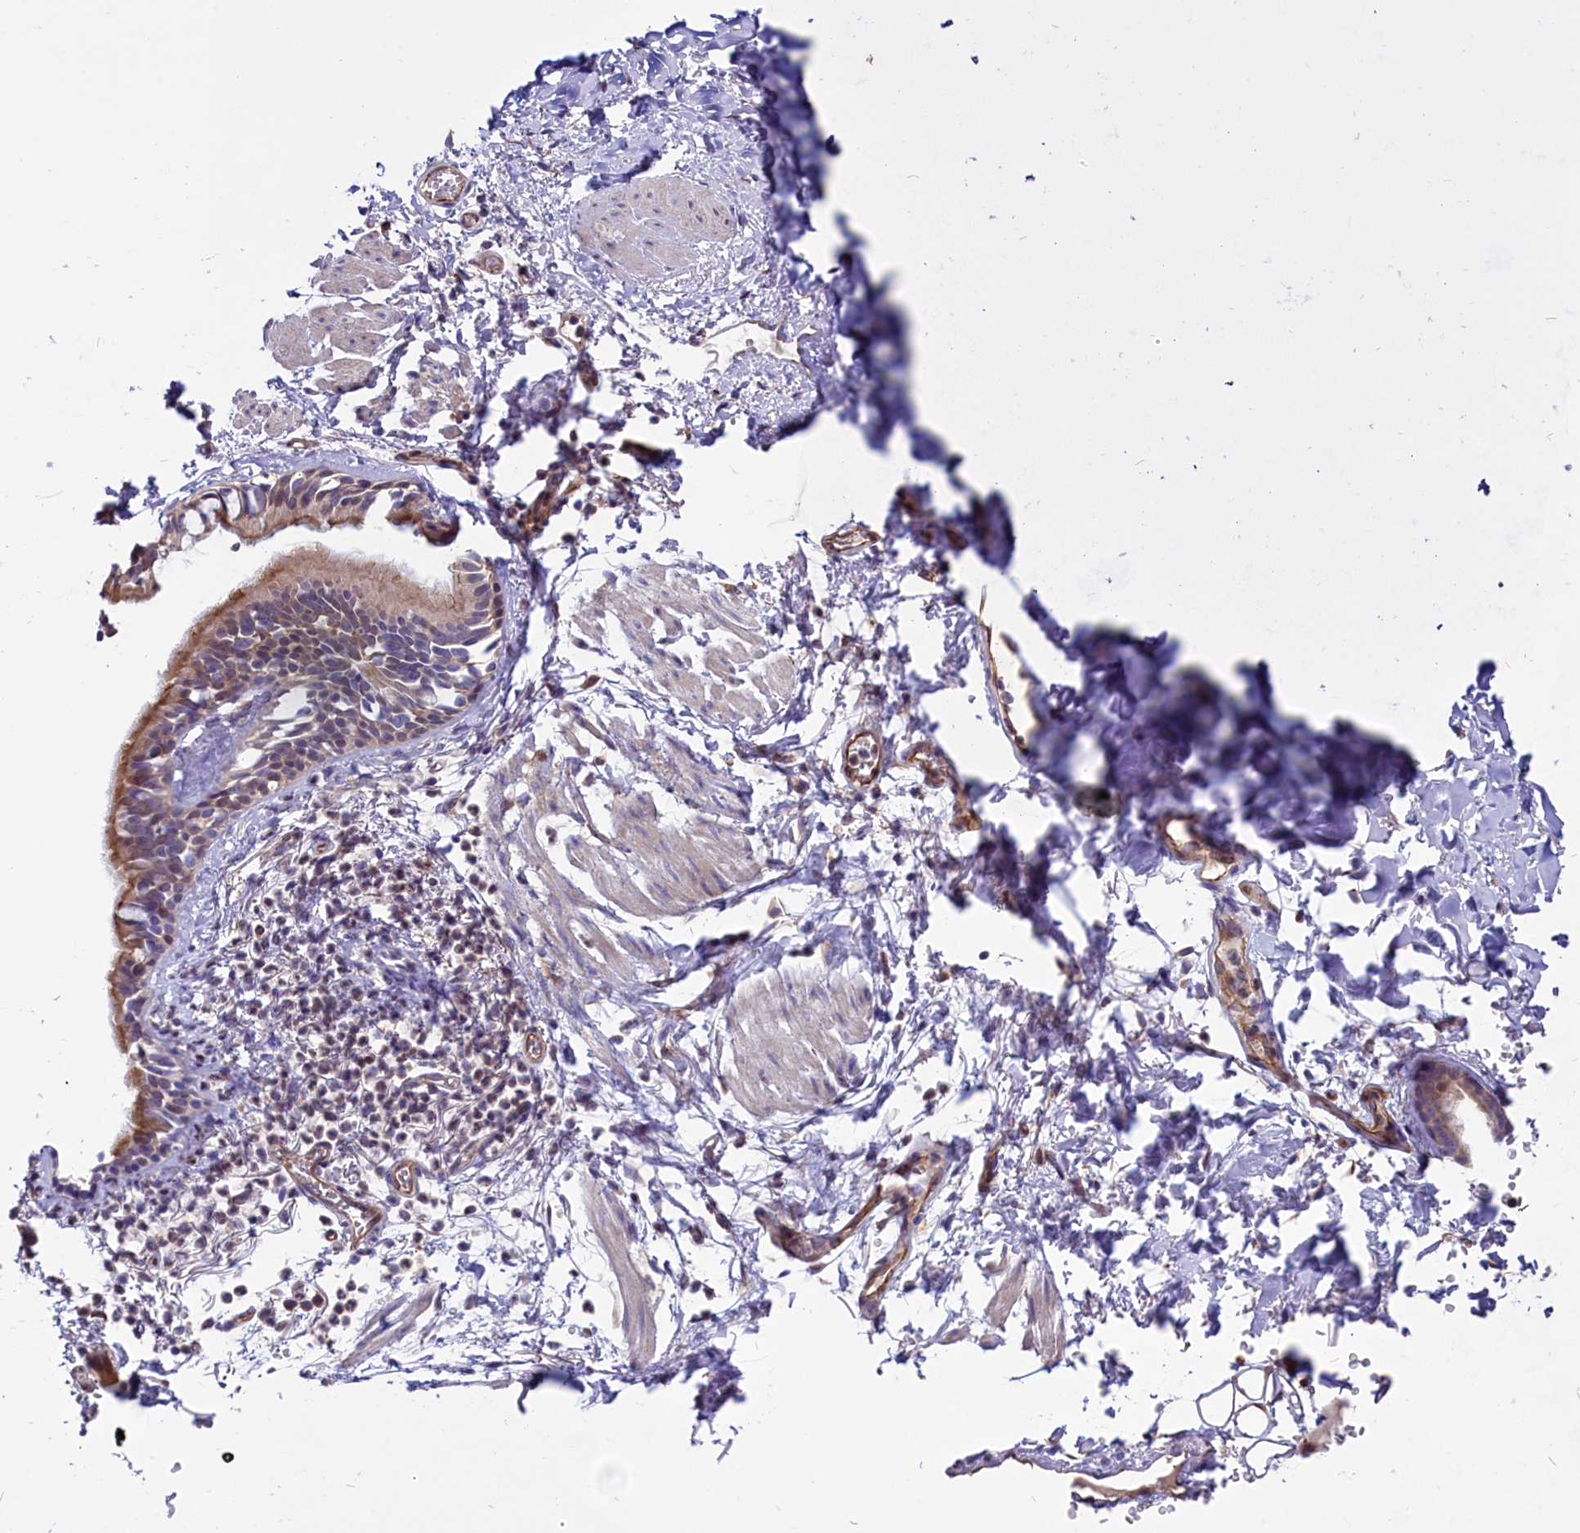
{"staining": {"intensity": "negative", "quantity": "none", "location": "none"}, "tissue": "adipose tissue", "cell_type": "Adipocytes", "image_type": "normal", "snomed": [{"axis": "morphology", "description": "Normal tissue, NOS"}, {"axis": "topography", "description": "Lymph node"}, {"axis": "topography", "description": "Bronchus"}], "caption": "DAB immunohistochemical staining of normal adipose tissue displays no significant positivity in adipocytes.", "gene": "PDILT", "patient": {"sex": "male", "age": 63}}